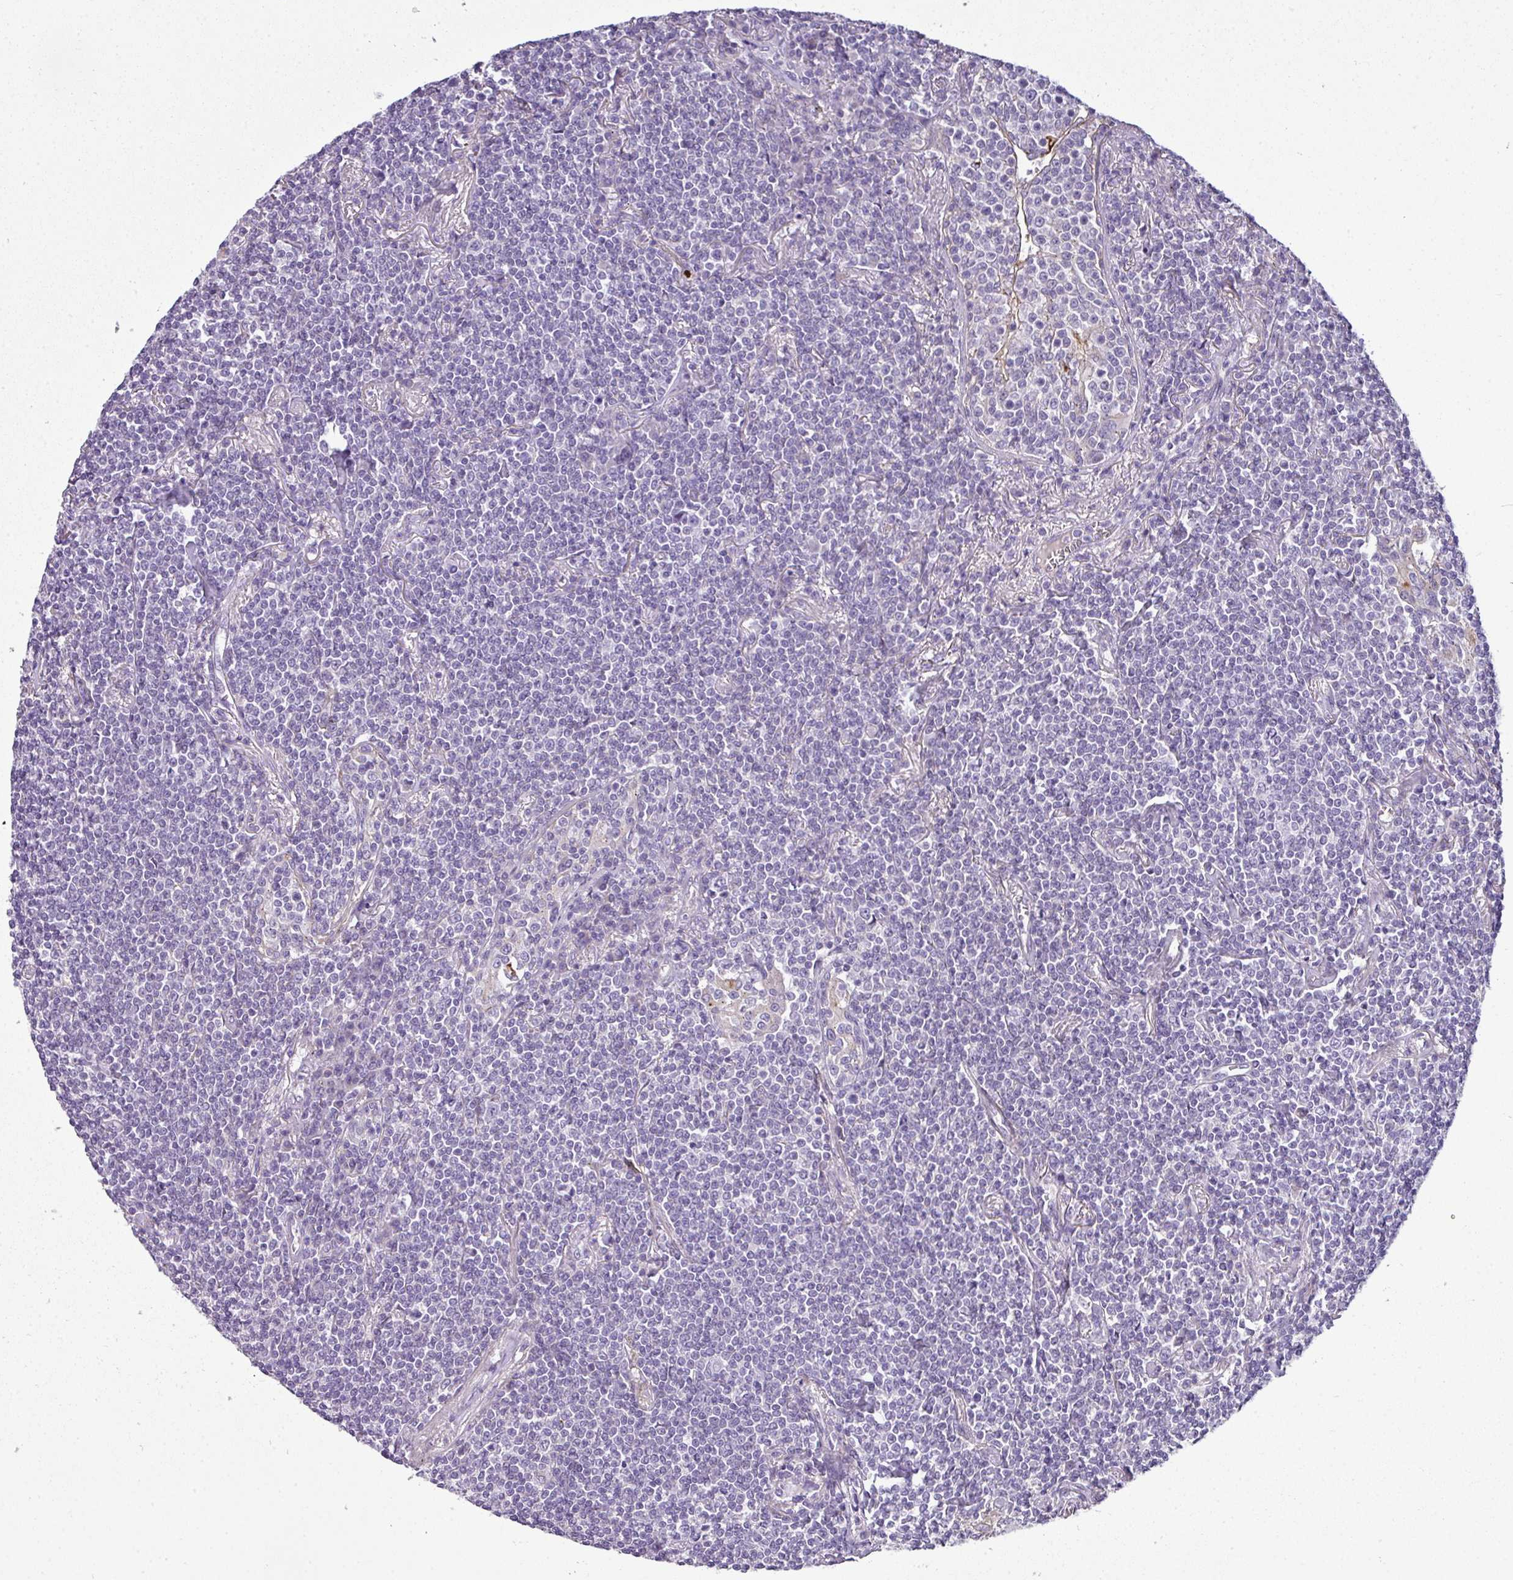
{"staining": {"intensity": "negative", "quantity": "none", "location": "none"}, "tissue": "lymphoma", "cell_type": "Tumor cells", "image_type": "cancer", "snomed": [{"axis": "morphology", "description": "Malignant lymphoma, non-Hodgkin's type, Low grade"}, {"axis": "topography", "description": "Lung"}], "caption": "This is a photomicrograph of immunohistochemistry staining of lymphoma, which shows no positivity in tumor cells.", "gene": "TMEM178B", "patient": {"sex": "female", "age": 71}}